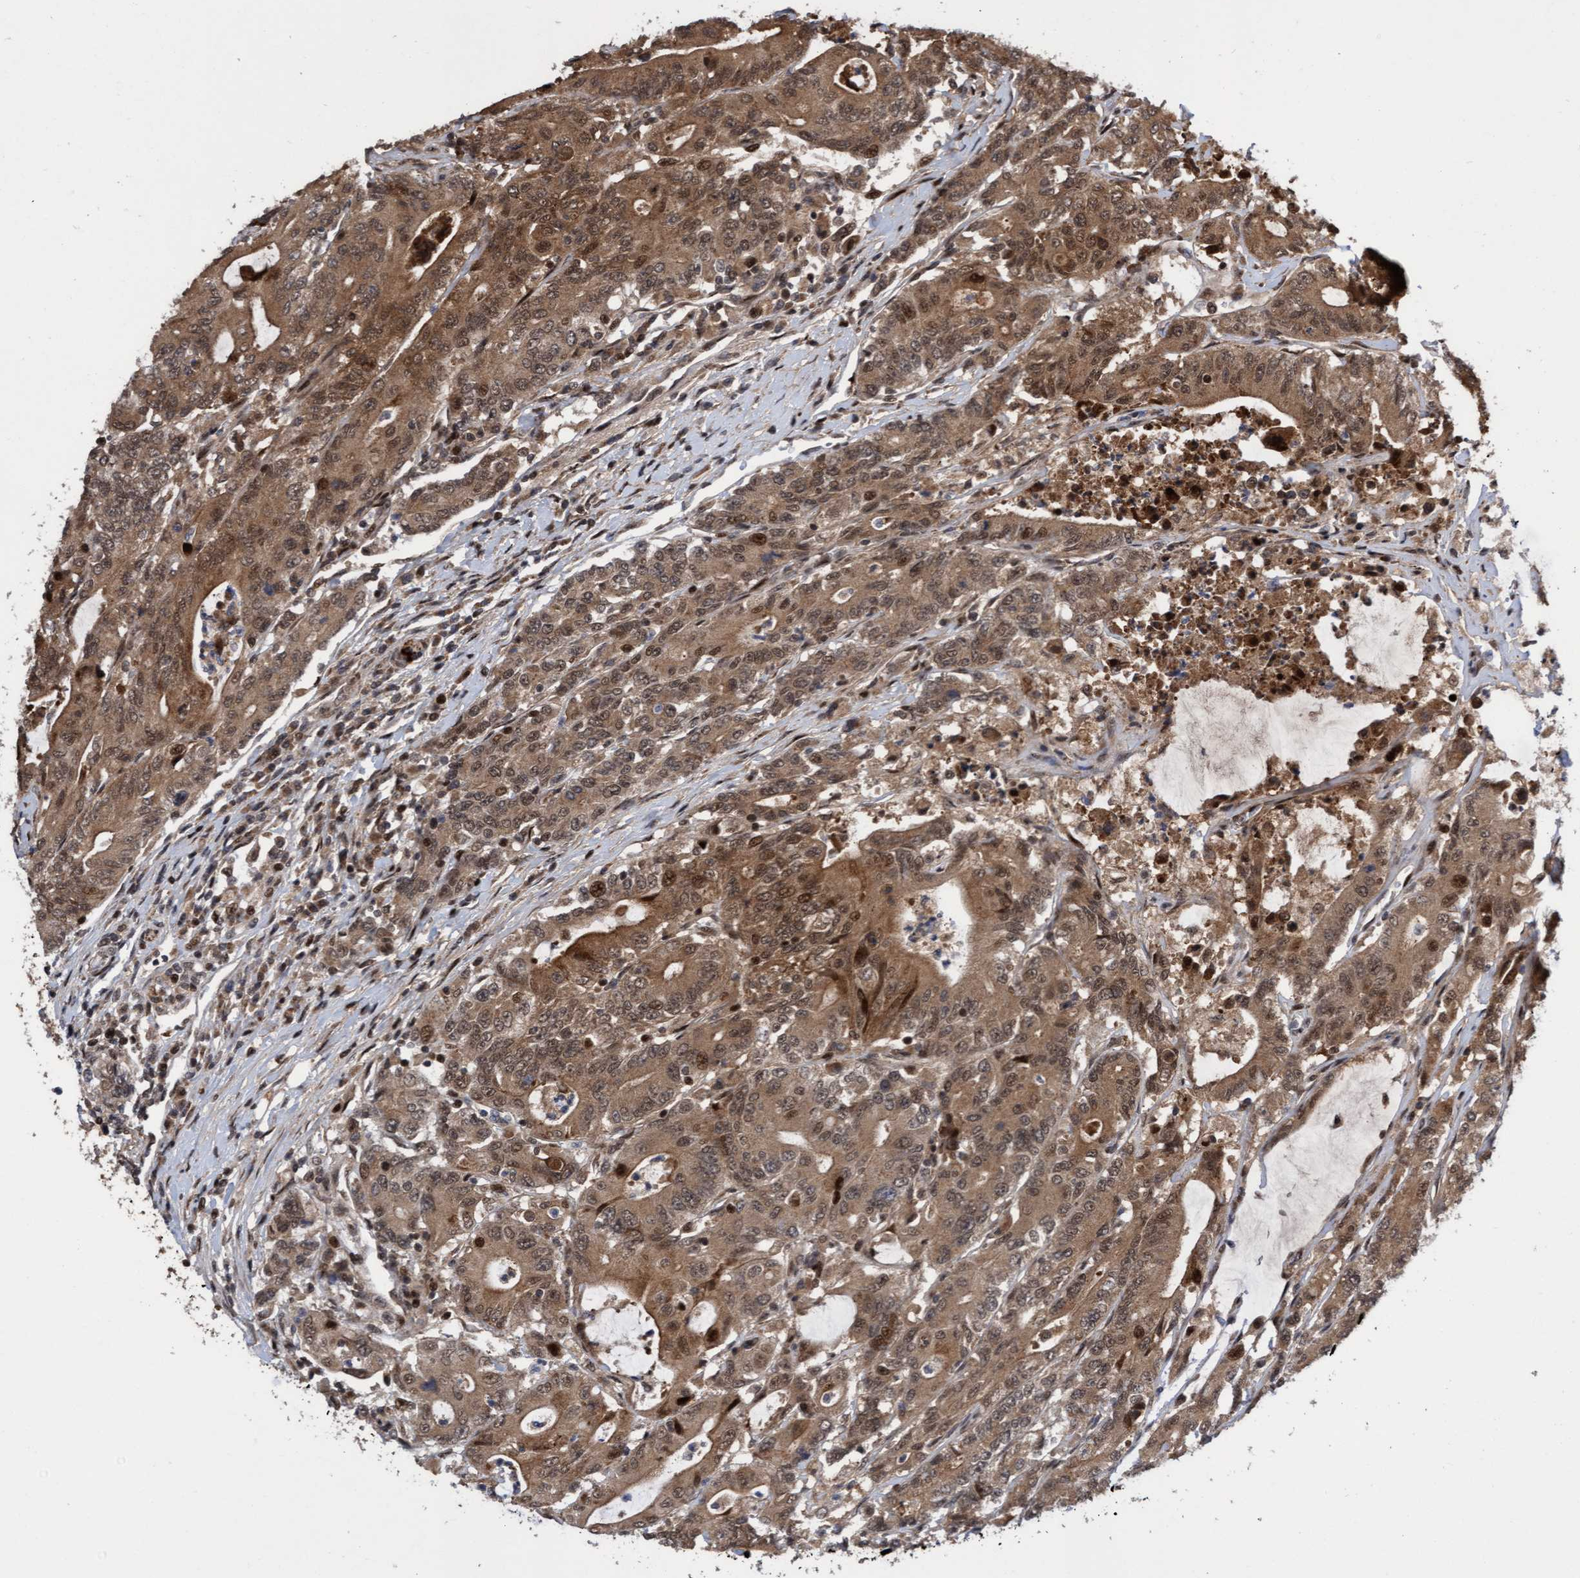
{"staining": {"intensity": "moderate", "quantity": ">75%", "location": "cytoplasmic/membranous,nuclear"}, "tissue": "colorectal cancer", "cell_type": "Tumor cells", "image_type": "cancer", "snomed": [{"axis": "morphology", "description": "Adenocarcinoma, NOS"}, {"axis": "topography", "description": "Colon"}], "caption": "High-power microscopy captured an IHC histopathology image of colorectal cancer, revealing moderate cytoplasmic/membranous and nuclear positivity in about >75% of tumor cells.", "gene": "ITFG1", "patient": {"sex": "female", "age": 77}}